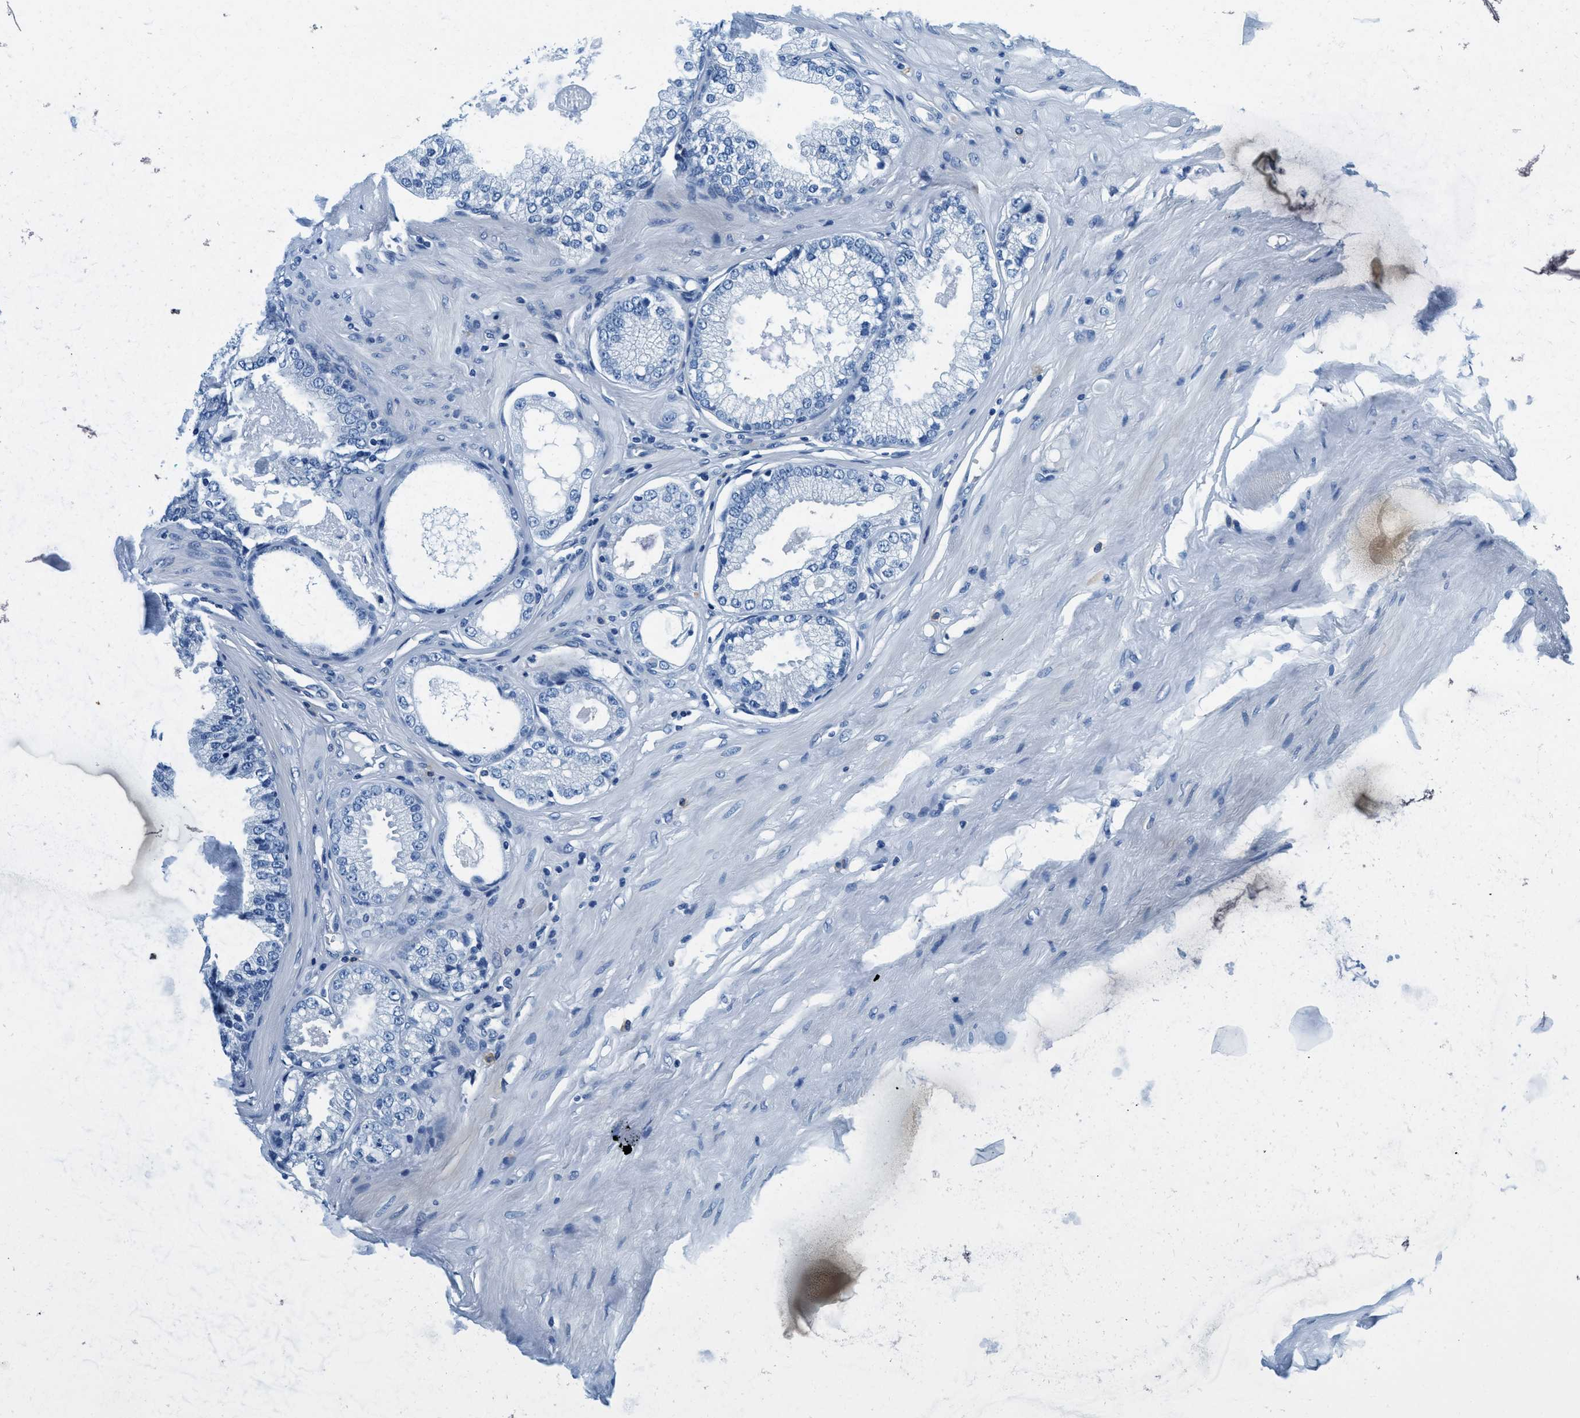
{"staining": {"intensity": "negative", "quantity": "none", "location": "none"}, "tissue": "prostate cancer", "cell_type": "Tumor cells", "image_type": "cancer", "snomed": [{"axis": "morphology", "description": "Adenocarcinoma, Low grade"}, {"axis": "topography", "description": "Prostate"}], "caption": "Image shows no significant protein staining in tumor cells of prostate adenocarcinoma (low-grade).", "gene": "UBAC2", "patient": {"sex": "male", "age": 57}}